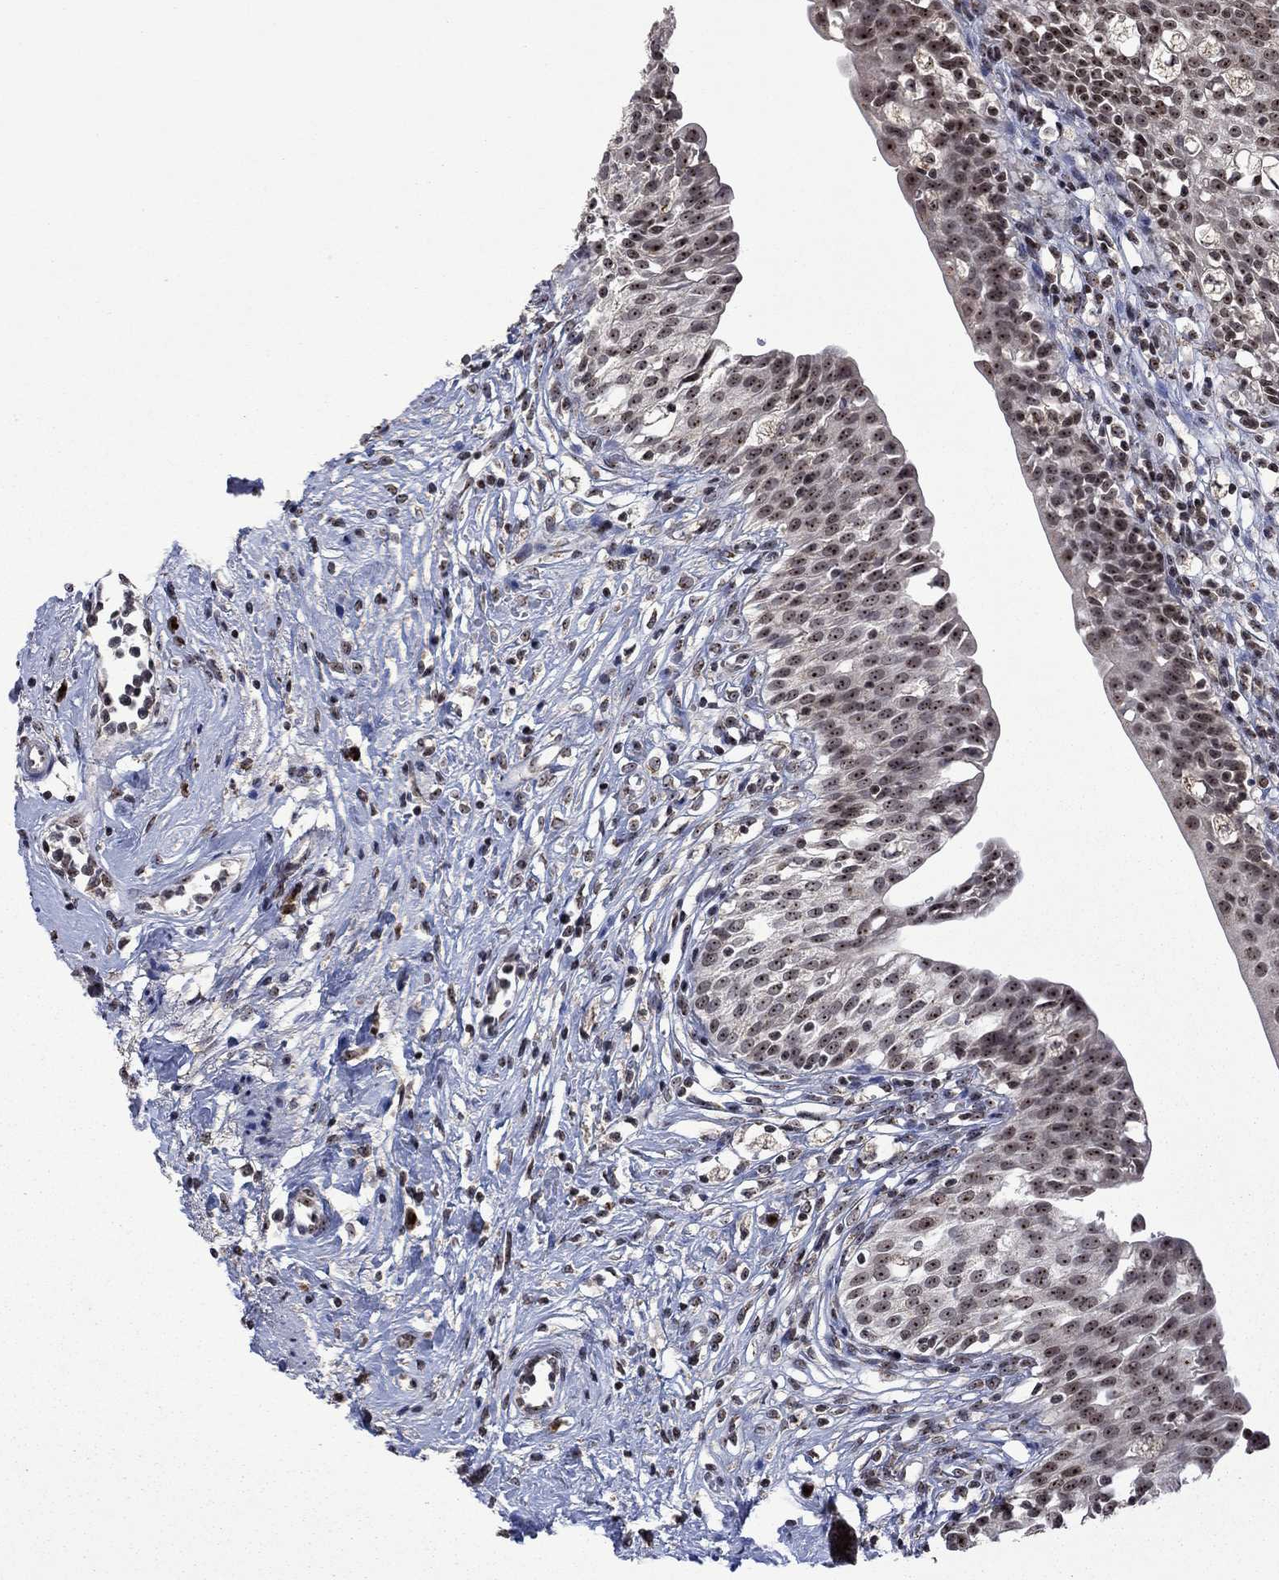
{"staining": {"intensity": "moderate", "quantity": "<25%", "location": "nuclear"}, "tissue": "urinary bladder", "cell_type": "Urothelial cells", "image_type": "normal", "snomed": [{"axis": "morphology", "description": "Normal tissue, NOS"}, {"axis": "topography", "description": "Urinary bladder"}], "caption": "Immunohistochemistry photomicrograph of unremarkable urinary bladder: human urinary bladder stained using immunohistochemistry (IHC) displays low levels of moderate protein expression localized specifically in the nuclear of urothelial cells, appearing as a nuclear brown color.", "gene": "FBLL1", "patient": {"sex": "male", "age": 76}}